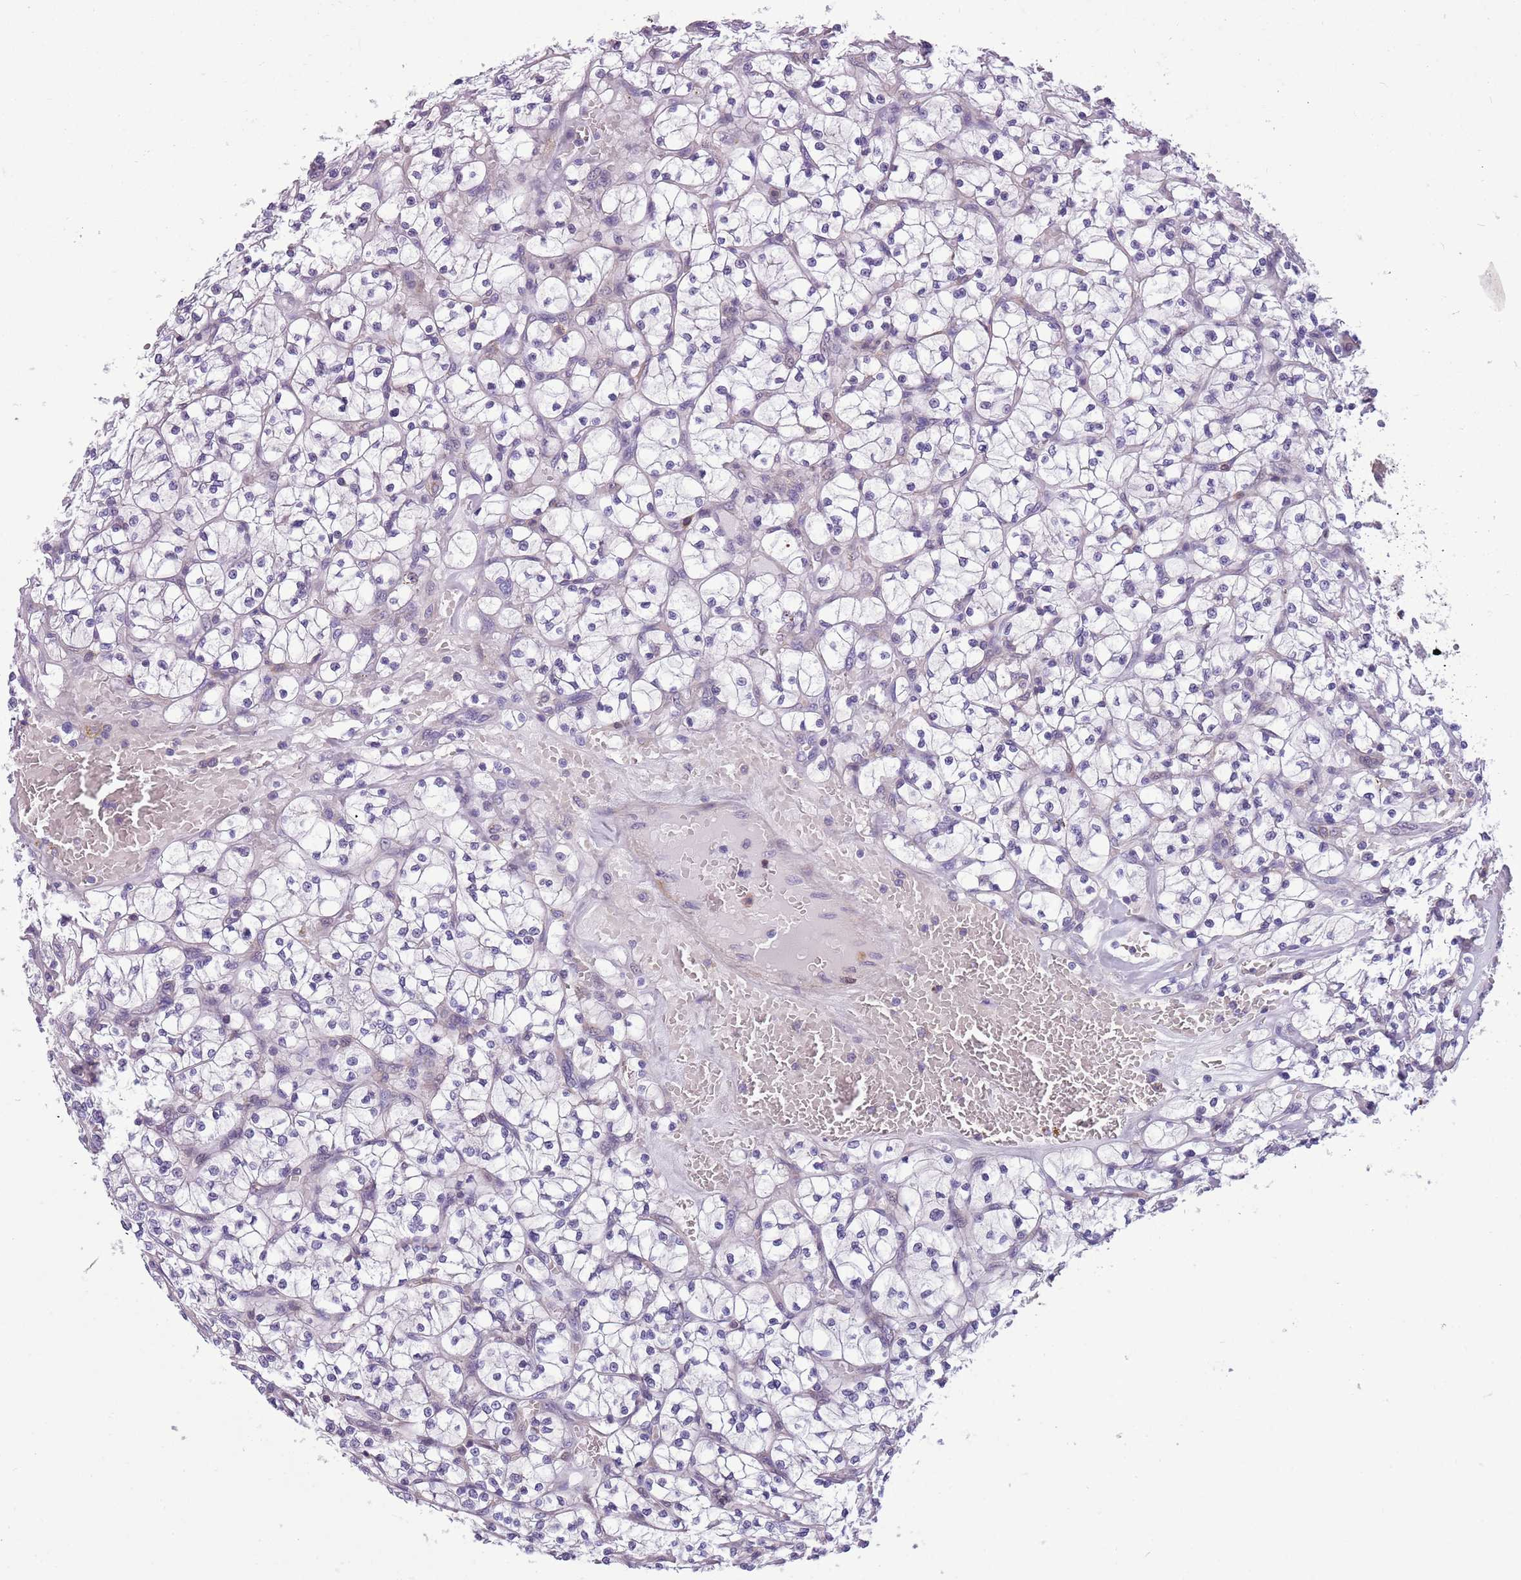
{"staining": {"intensity": "negative", "quantity": "none", "location": "none"}, "tissue": "renal cancer", "cell_type": "Tumor cells", "image_type": "cancer", "snomed": [{"axis": "morphology", "description": "Adenocarcinoma, NOS"}, {"axis": "topography", "description": "Kidney"}], "caption": "DAB immunohistochemical staining of renal cancer (adenocarcinoma) displays no significant expression in tumor cells. (Immunohistochemistry (ihc), brightfield microscopy, high magnification).", "gene": "JAML", "patient": {"sex": "female", "age": 64}}